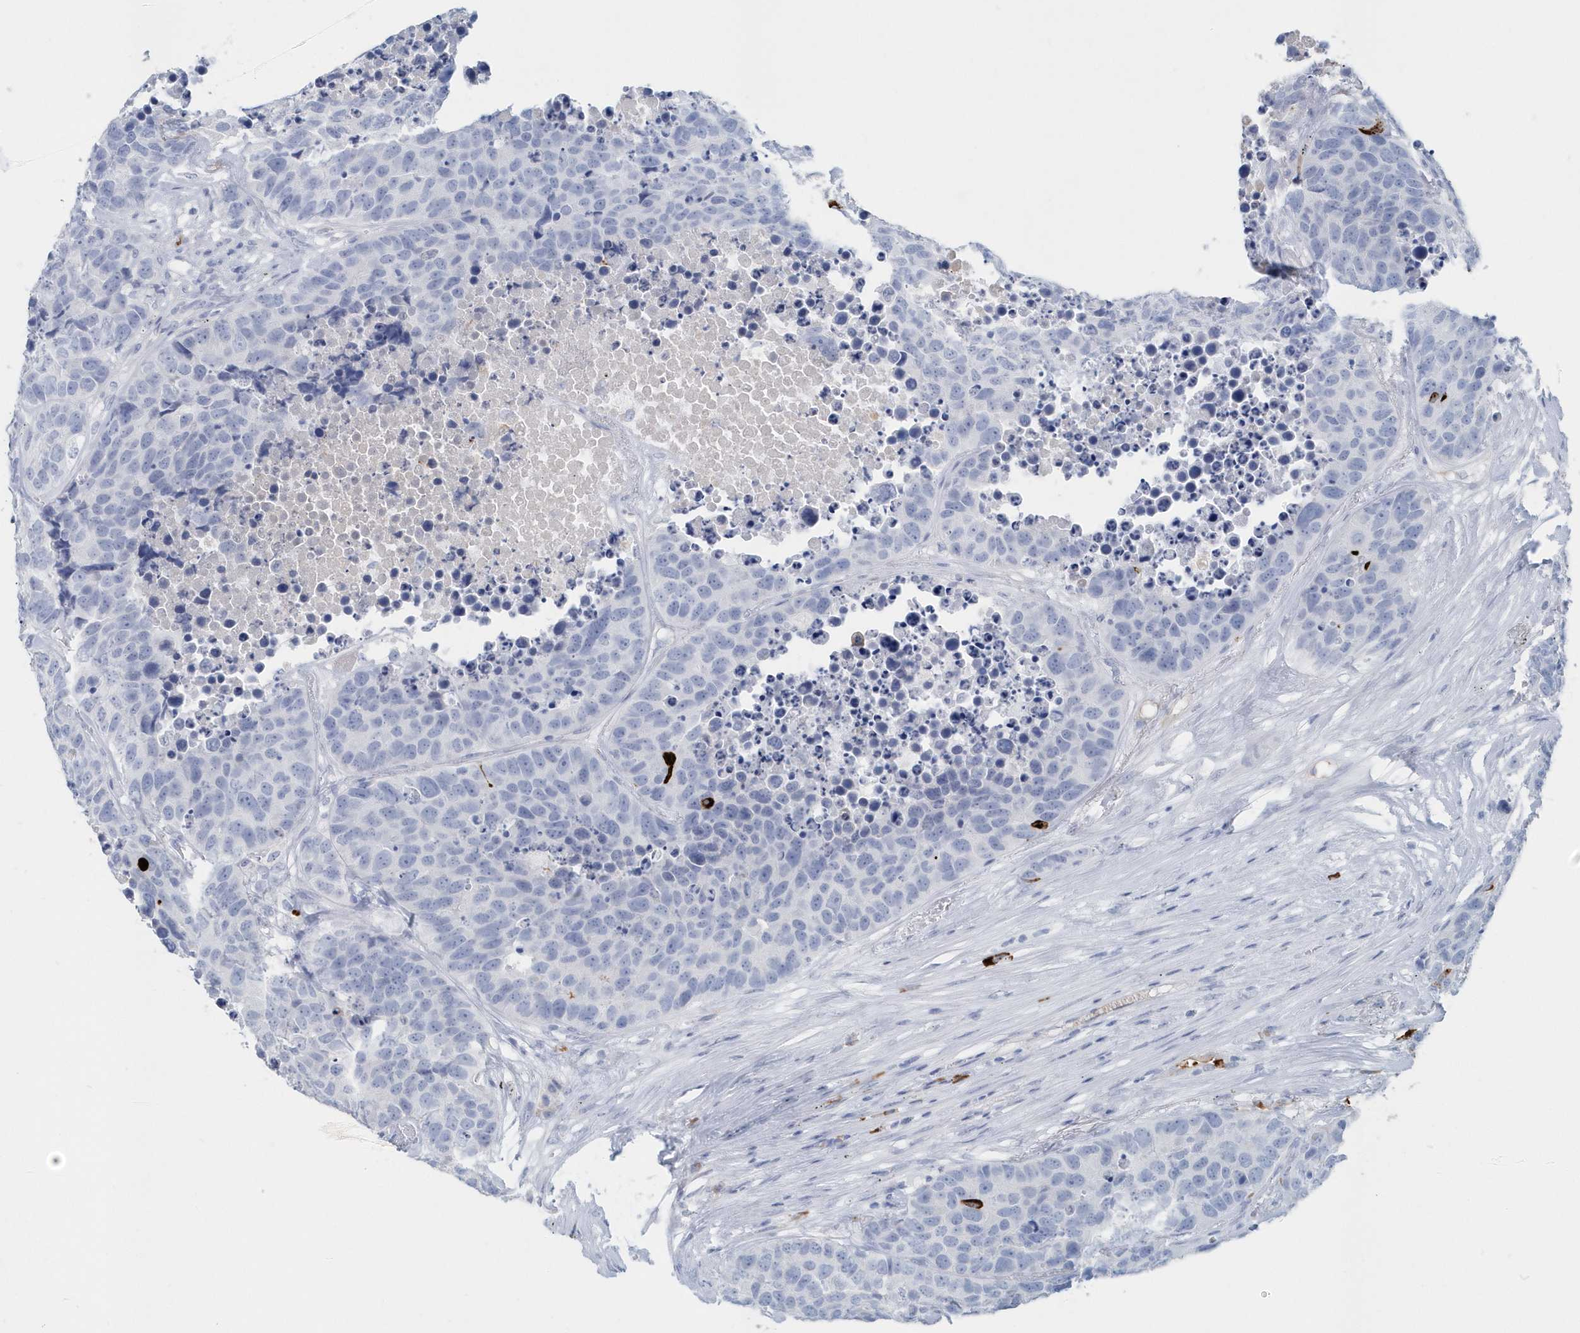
{"staining": {"intensity": "negative", "quantity": "none", "location": "none"}, "tissue": "carcinoid", "cell_type": "Tumor cells", "image_type": "cancer", "snomed": [{"axis": "morphology", "description": "Carcinoid, malignant, NOS"}, {"axis": "topography", "description": "Lung"}], "caption": "Tumor cells show no significant staining in carcinoid.", "gene": "JCHAIN", "patient": {"sex": "male", "age": 60}}